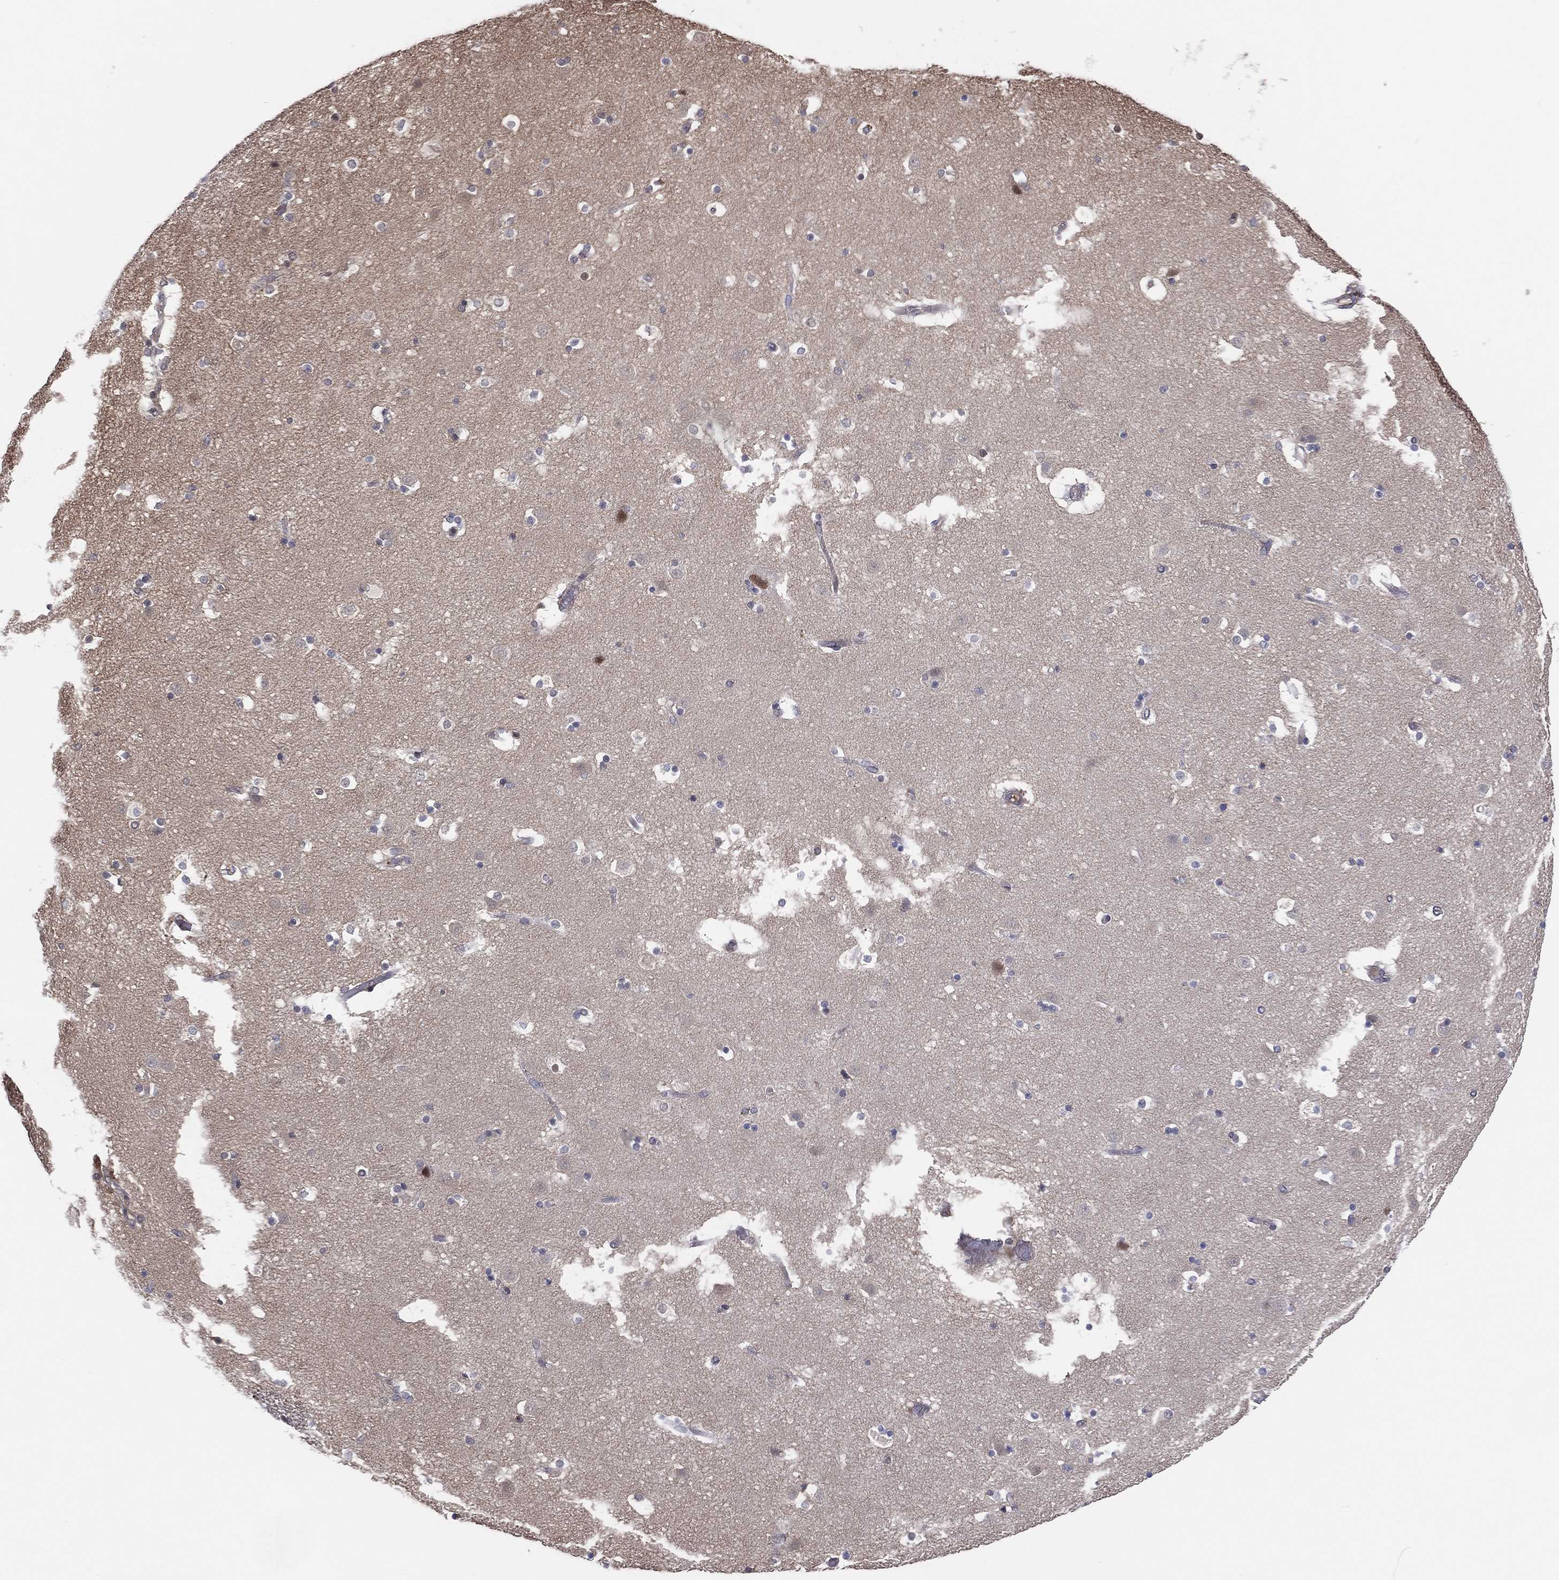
{"staining": {"intensity": "moderate", "quantity": "<25%", "location": "cytoplasmic/membranous"}, "tissue": "caudate", "cell_type": "Glial cells", "image_type": "normal", "snomed": [{"axis": "morphology", "description": "Normal tissue, NOS"}, {"axis": "topography", "description": "Lateral ventricle wall"}], "caption": "Immunohistochemical staining of normal human caudate shows <25% levels of moderate cytoplasmic/membranous protein expression in about <25% of glial cells.", "gene": "ICOSLG", "patient": {"sex": "male", "age": 51}}